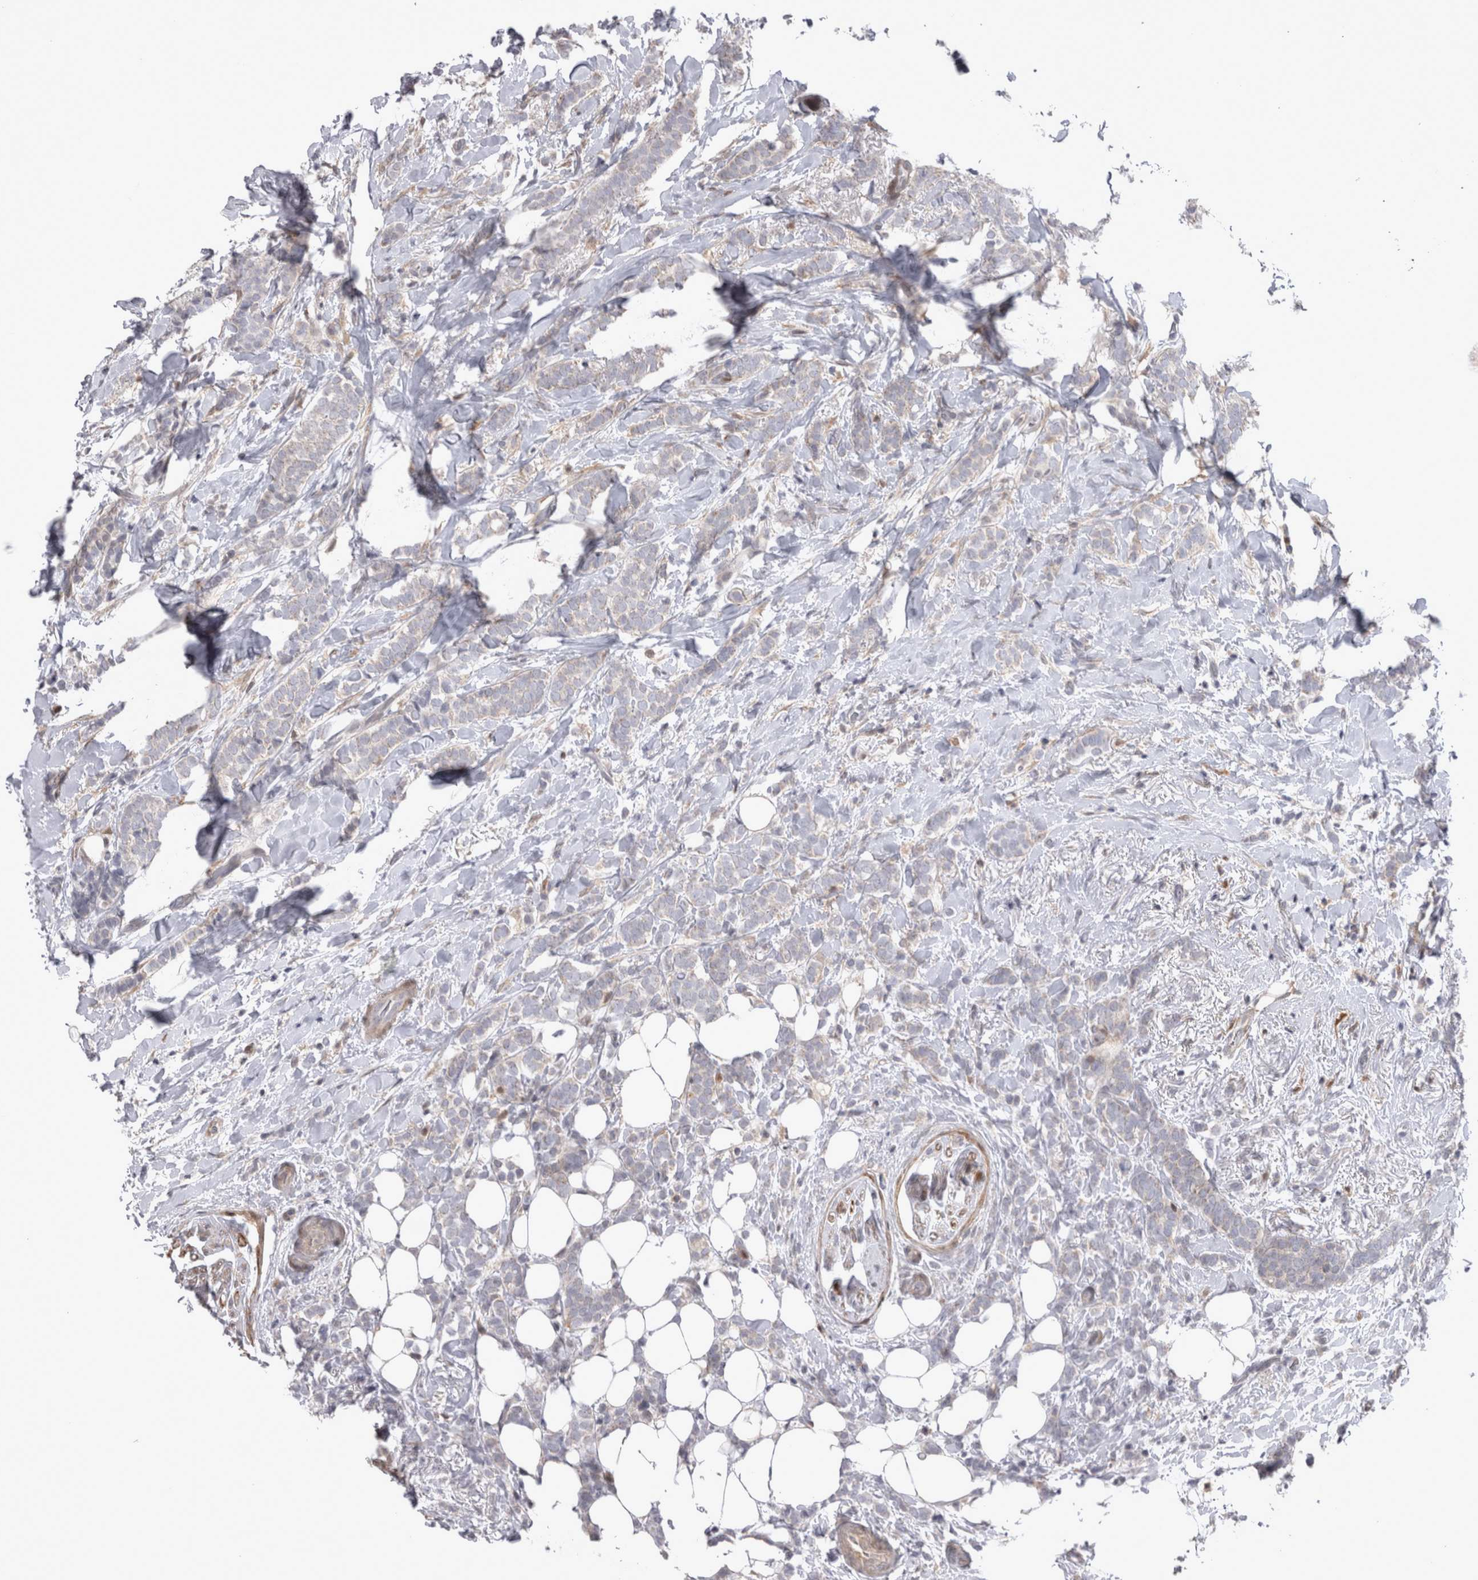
{"staining": {"intensity": "weak", "quantity": "<25%", "location": "cytoplasmic/membranous"}, "tissue": "breast cancer", "cell_type": "Tumor cells", "image_type": "cancer", "snomed": [{"axis": "morphology", "description": "Lobular carcinoma"}, {"axis": "topography", "description": "Breast"}], "caption": "Tumor cells show no significant expression in breast cancer (lobular carcinoma).", "gene": "CHIC2", "patient": {"sex": "female", "age": 50}}